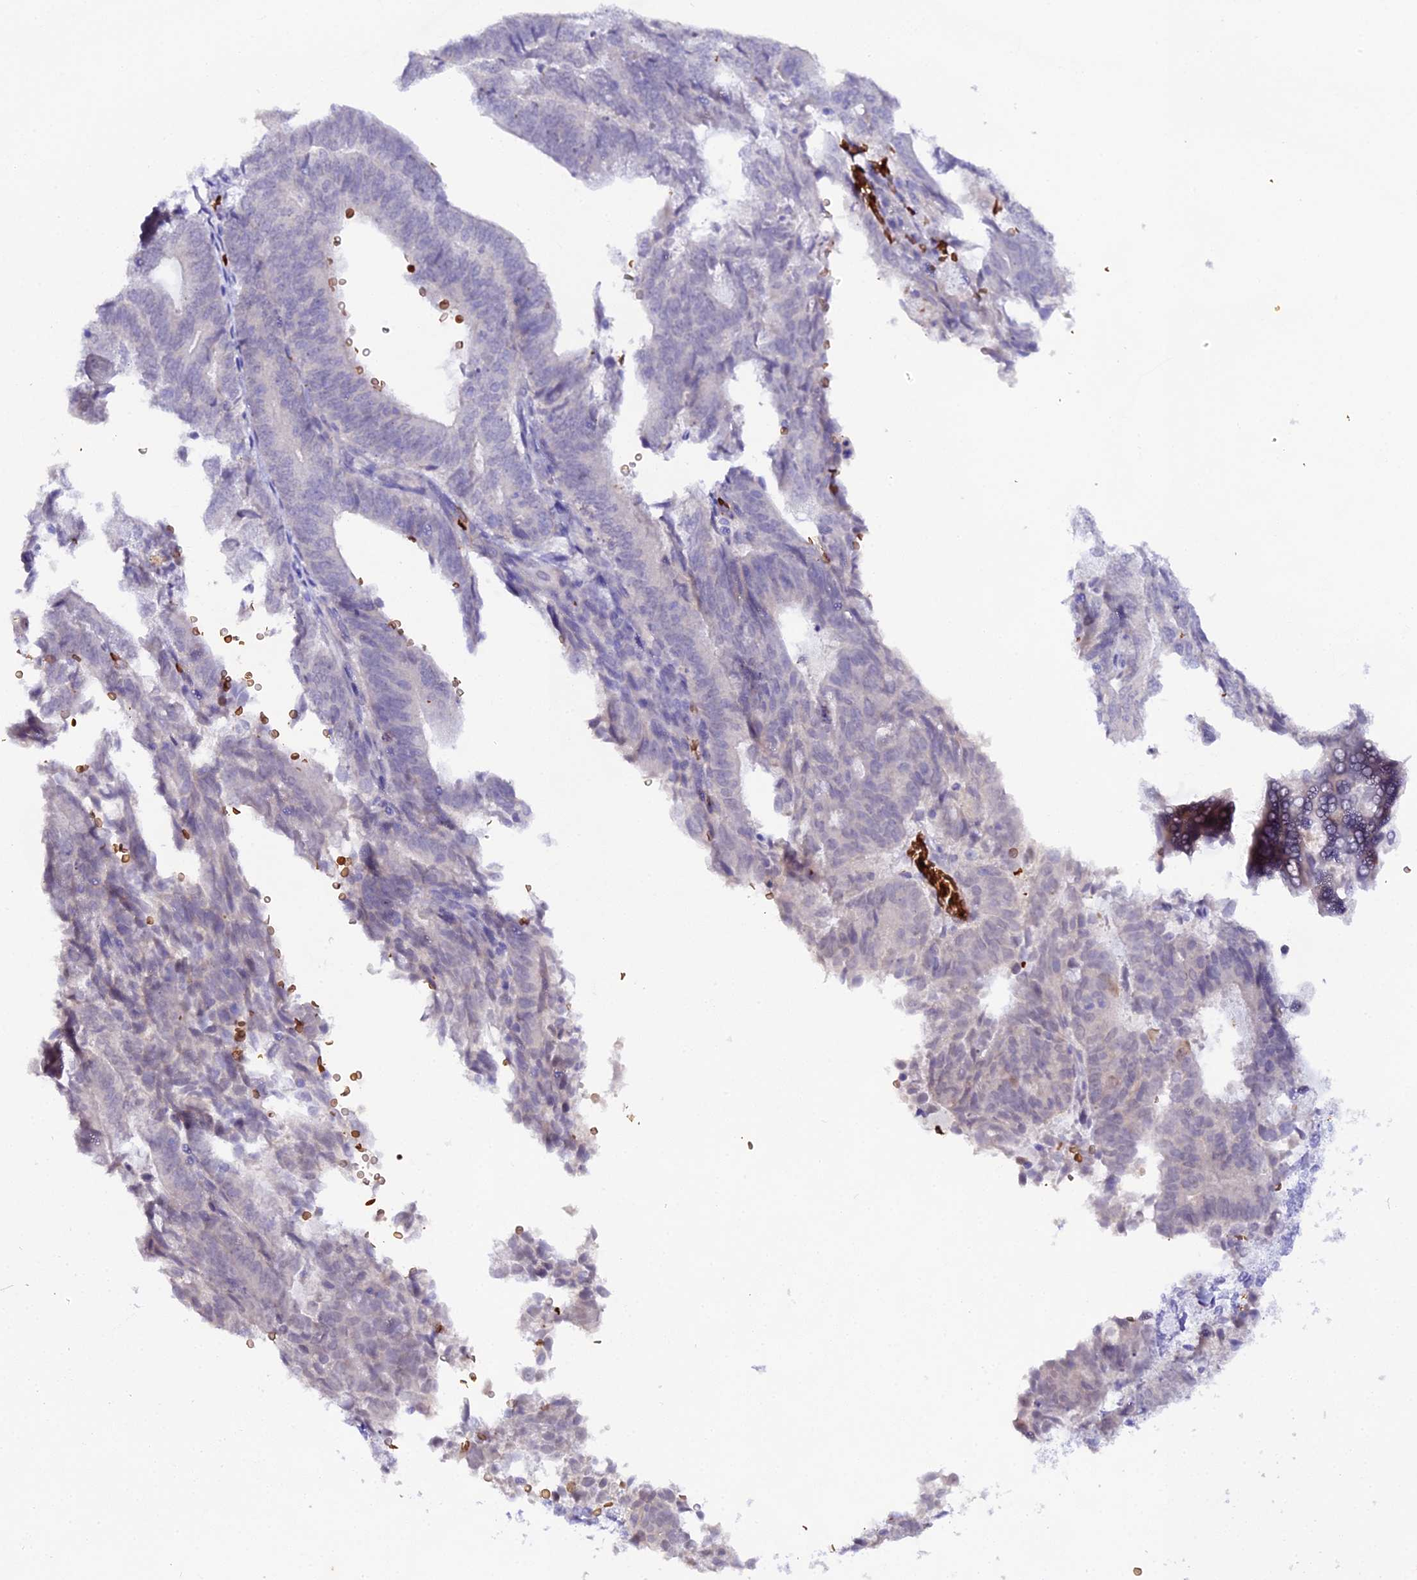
{"staining": {"intensity": "negative", "quantity": "none", "location": "none"}, "tissue": "endometrial cancer", "cell_type": "Tumor cells", "image_type": "cancer", "snomed": [{"axis": "morphology", "description": "Adenocarcinoma, NOS"}, {"axis": "topography", "description": "Endometrium"}], "caption": "The micrograph reveals no significant expression in tumor cells of adenocarcinoma (endometrial).", "gene": "CFAP45", "patient": {"sex": "female", "age": 70}}